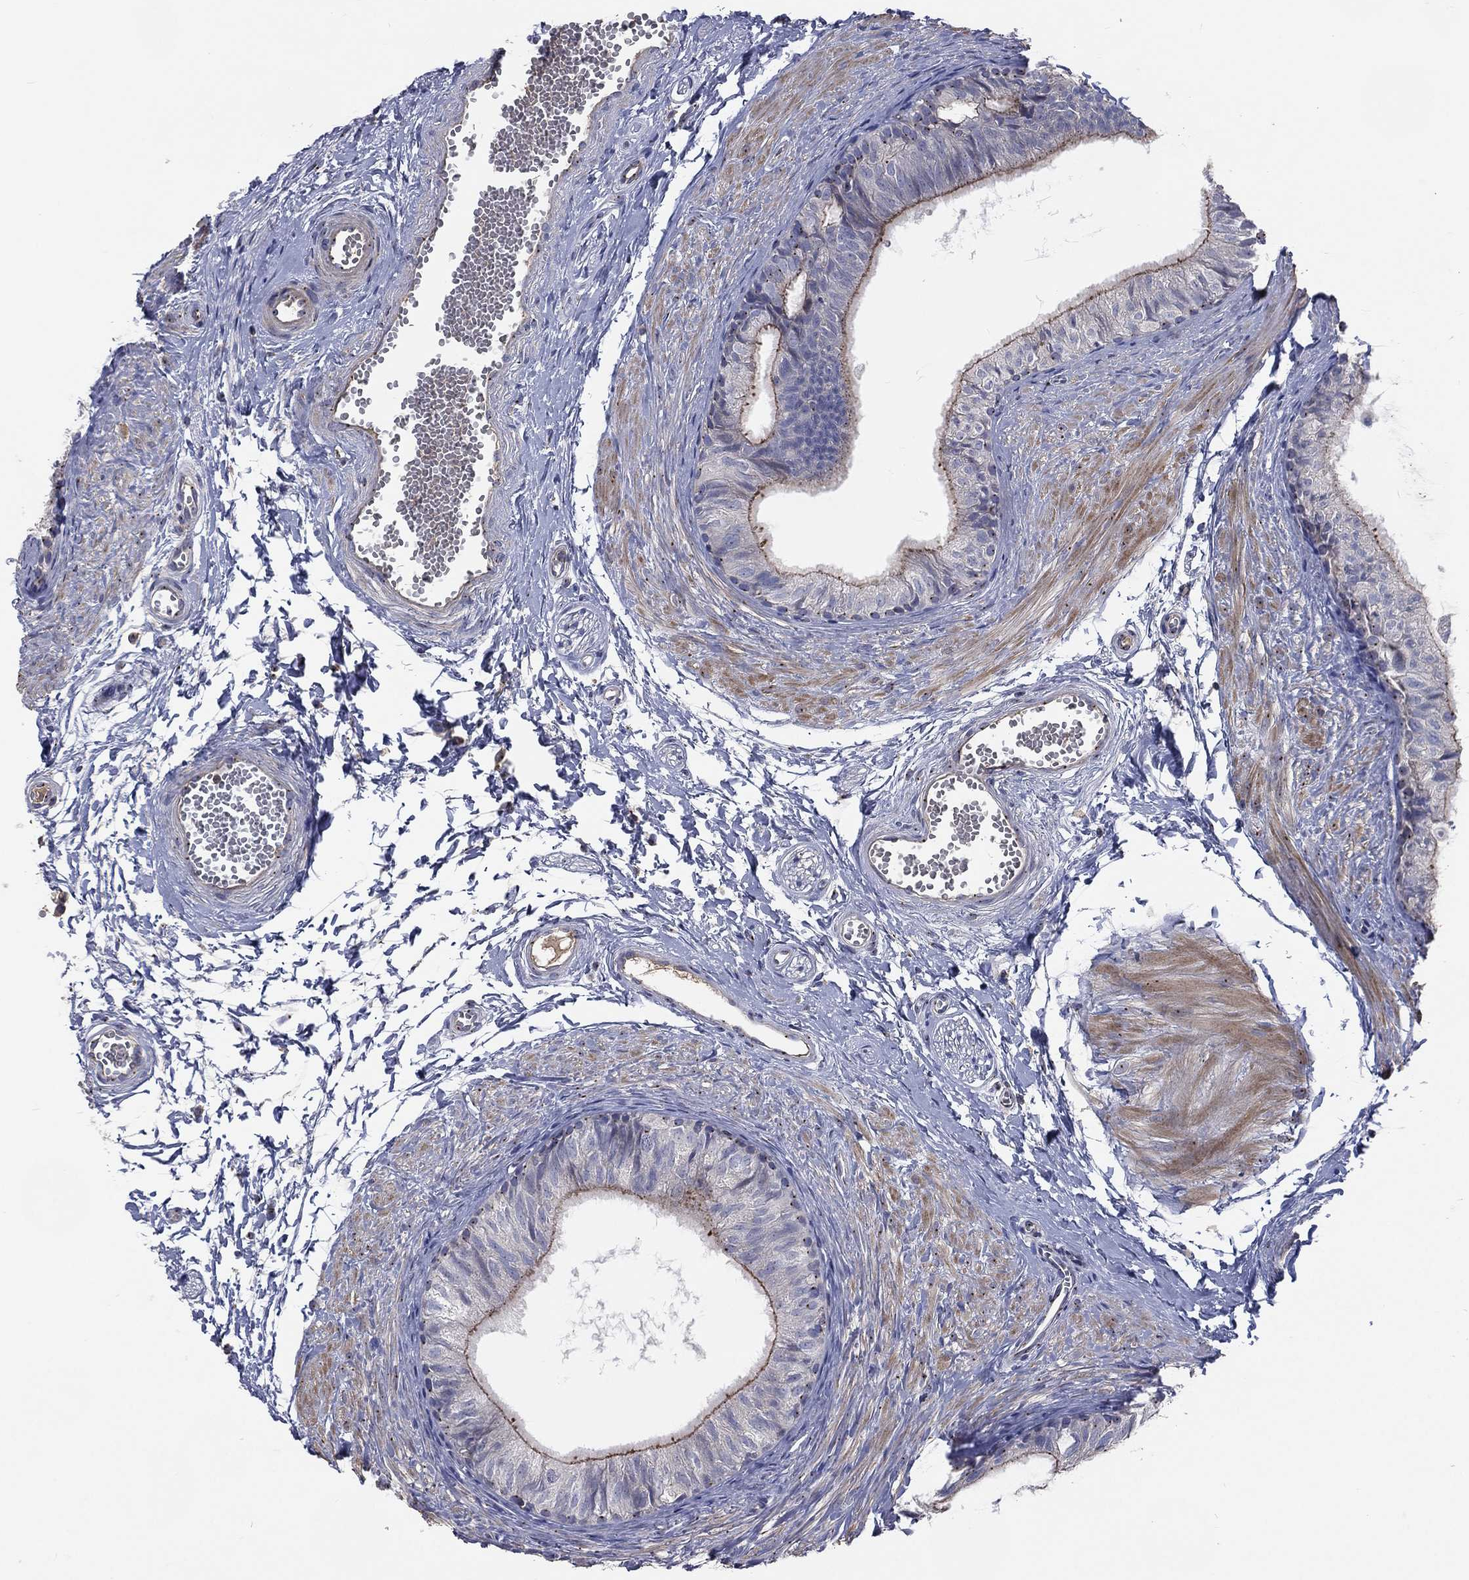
{"staining": {"intensity": "moderate", "quantity": "25%-75%", "location": "cytoplasmic/membranous"}, "tissue": "epididymis", "cell_type": "Glandular cells", "image_type": "normal", "snomed": [{"axis": "morphology", "description": "Normal tissue, NOS"}, {"axis": "topography", "description": "Epididymis"}], "caption": "Benign epididymis reveals moderate cytoplasmic/membranous expression in approximately 25%-75% of glandular cells.", "gene": "CROCC", "patient": {"sex": "male", "age": 22}}